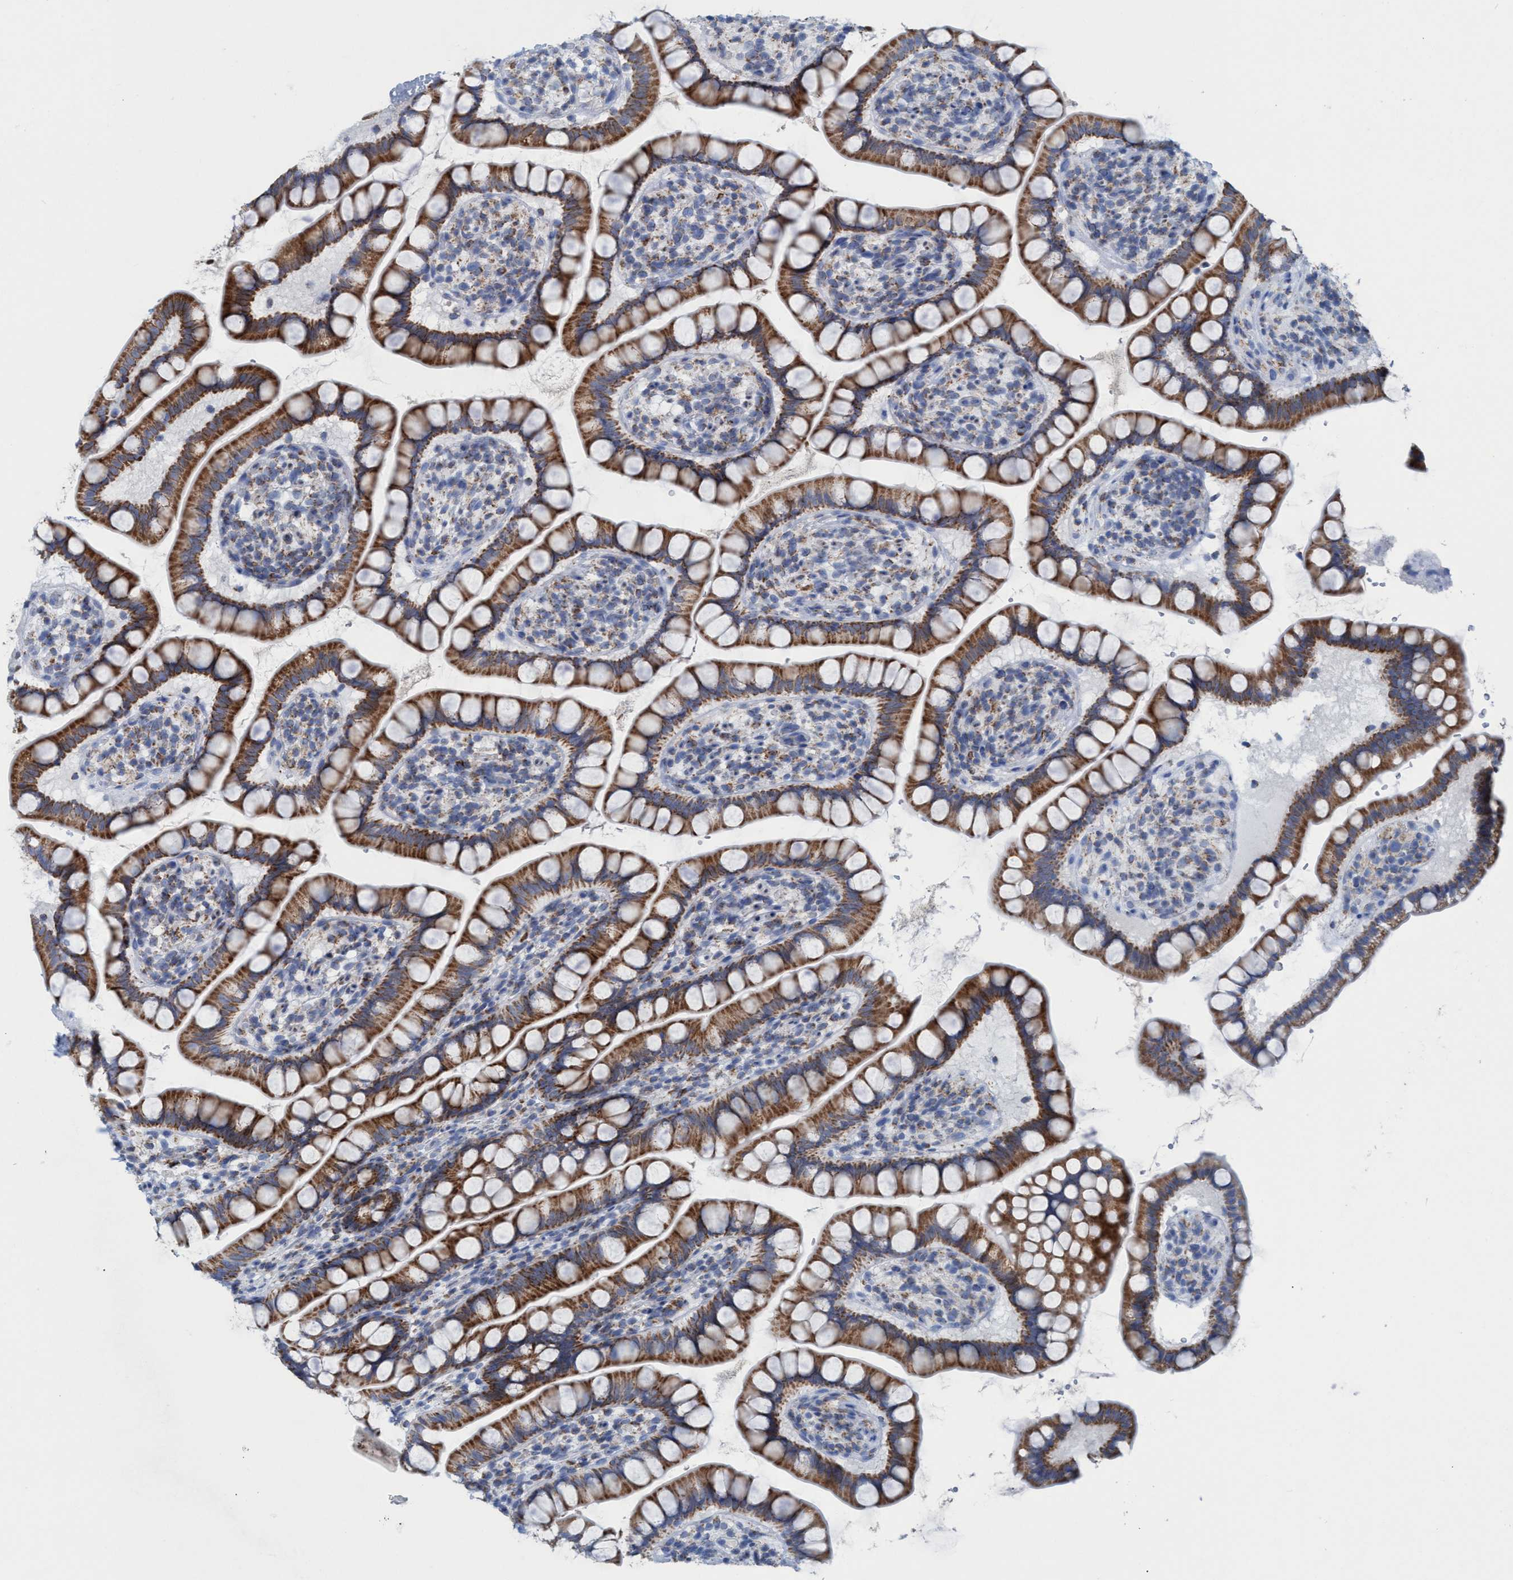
{"staining": {"intensity": "moderate", "quantity": ">75%", "location": "cytoplasmic/membranous"}, "tissue": "small intestine", "cell_type": "Glandular cells", "image_type": "normal", "snomed": [{"axis": "morphology", "description": "Normal tissue, NOS"}, {"axis": "topography", "description": "Small intestine"}], "caption": "This histopathology image reveals immunohistochemistry staining of normal small intestine, with medium moderate cytoplasmic/membranous expression in approximately >75% of glandular cells.", "gene": "GGA3", "patient": {"sex": "female", "age": 84}}